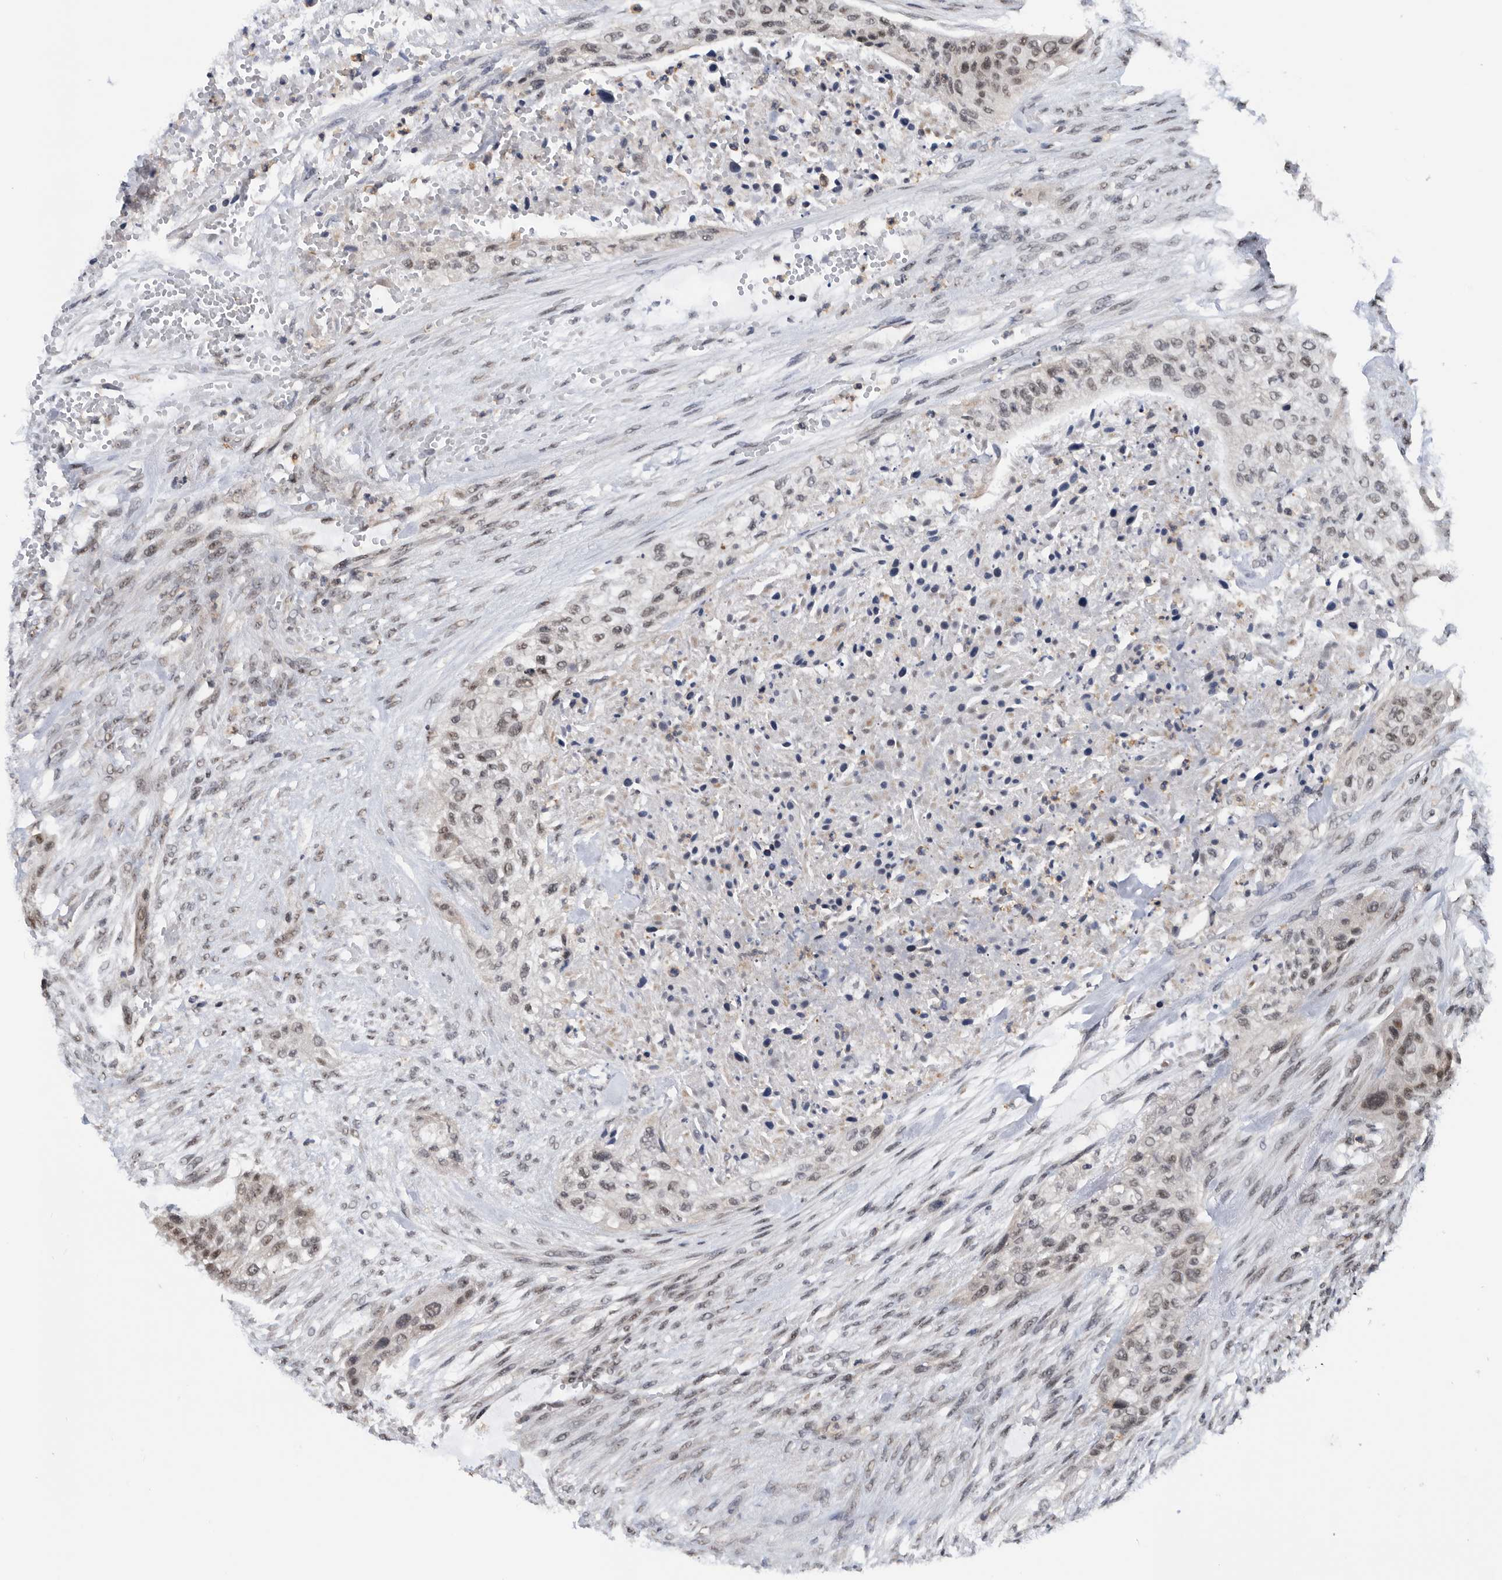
{"staining": {"intensity": "weak", "quantity": ">75%", "location": "nuclear"}, "tissue": "urothelial cancer", "cell_type": "Tumor cells", "image_type": "cancer", "snomed": [{"axis": "morphology", "description": "Urothelial carcinoma, High grade"}, {"axis": "topography", "description": "Urinary bladder"}], "caption": "There is low levels of weak nuclear positivity in tumor cells of high-grade urothelial carcinoma, as demonstrated by immunohistochemical staining (brown color).", "gene": "ZNF260", "patient": {"sex": "male", "age": 35}}